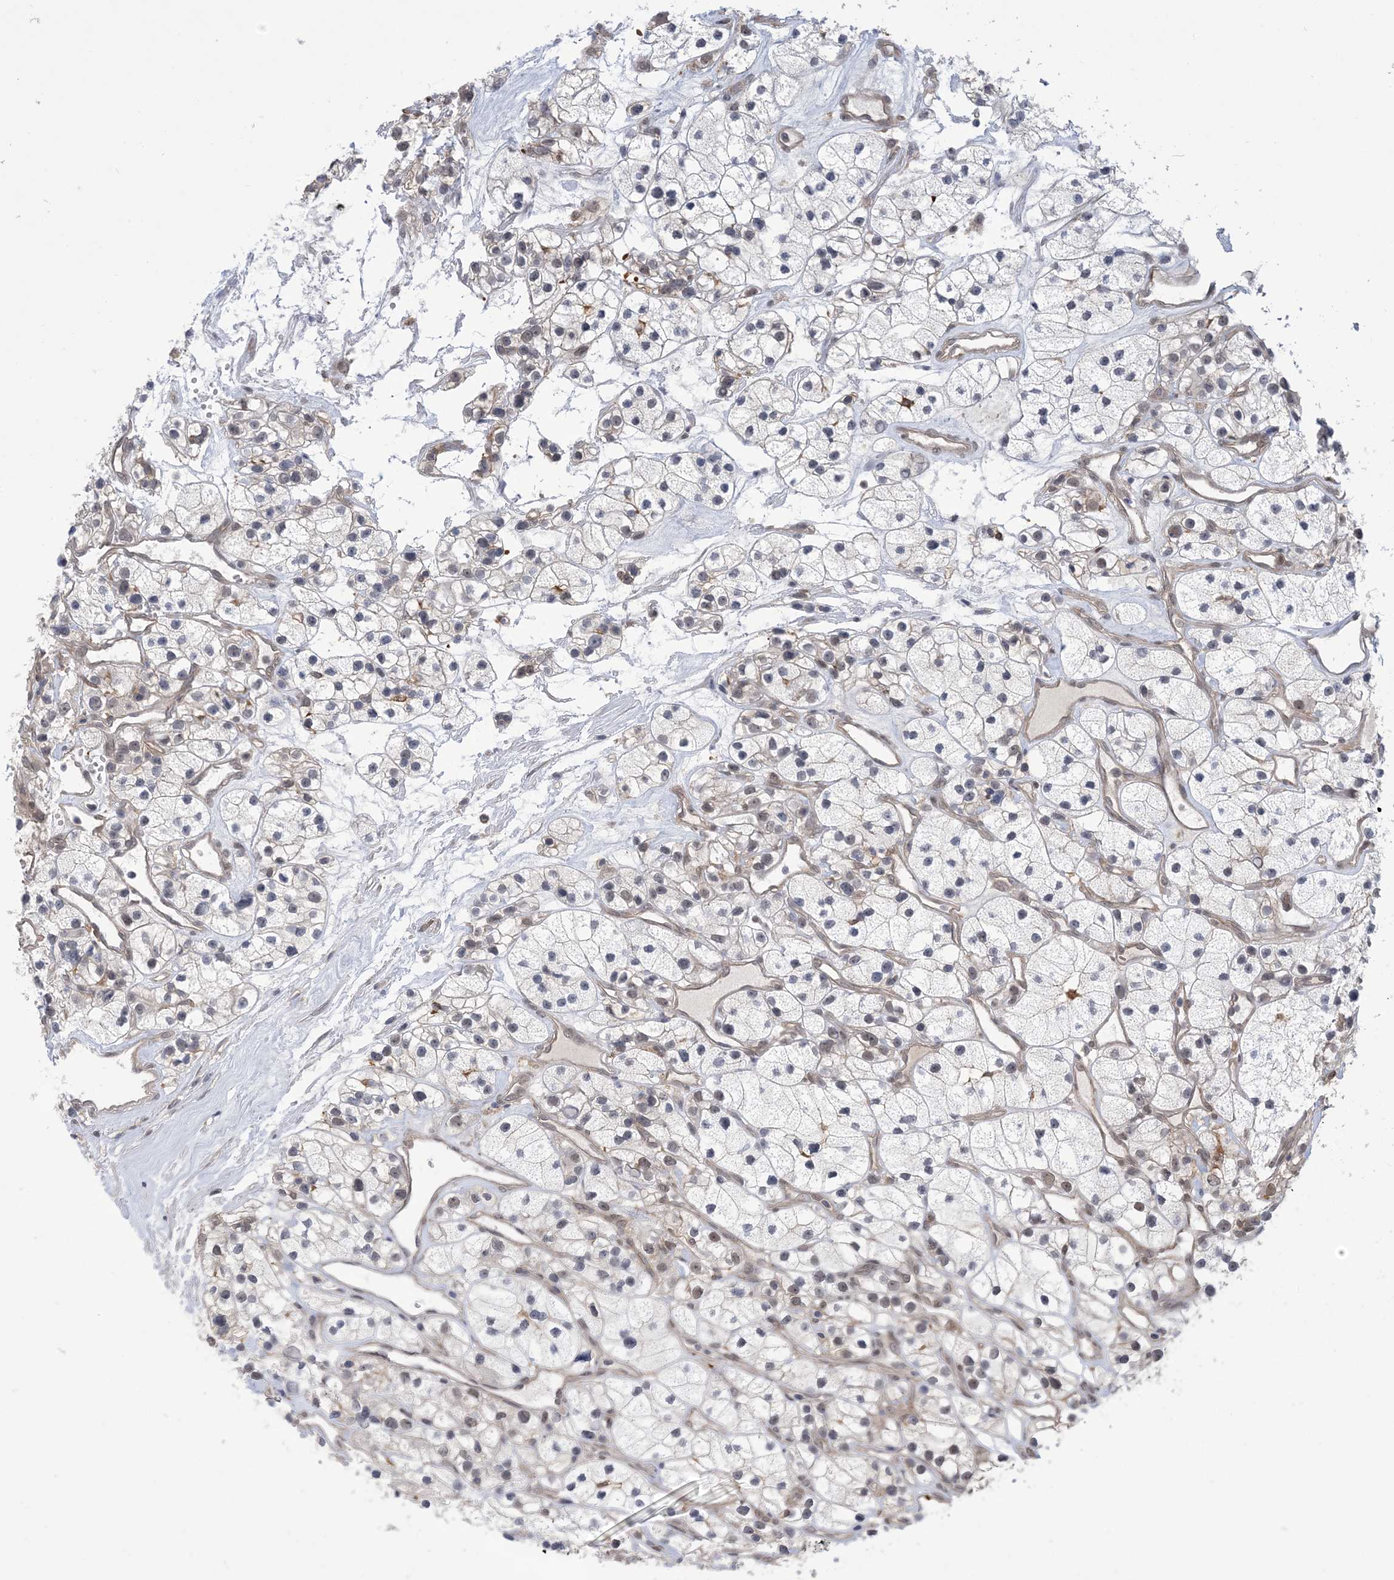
{"staining": {"intensity": "weak", "quantity": "<25%", "location": "nuclear"}, "tissue": "renal cancer", "cell_type": "Tumor cells", "image_type": "cancer", "snomed": [{"axis": "morphology", "description": "Adenocarcinoma, NOS"}, {"axis": "topography", "description": "Kidney"}], "caption": "High power microscopy photomicrograph of an immunohistochemistry image of adenocarcinoma (renal), revealing no significant expression in tumor cells. Nuclei are stained in blue.", "gene": "ZNF8", "patient": {"sex": "female", "age": 57}}